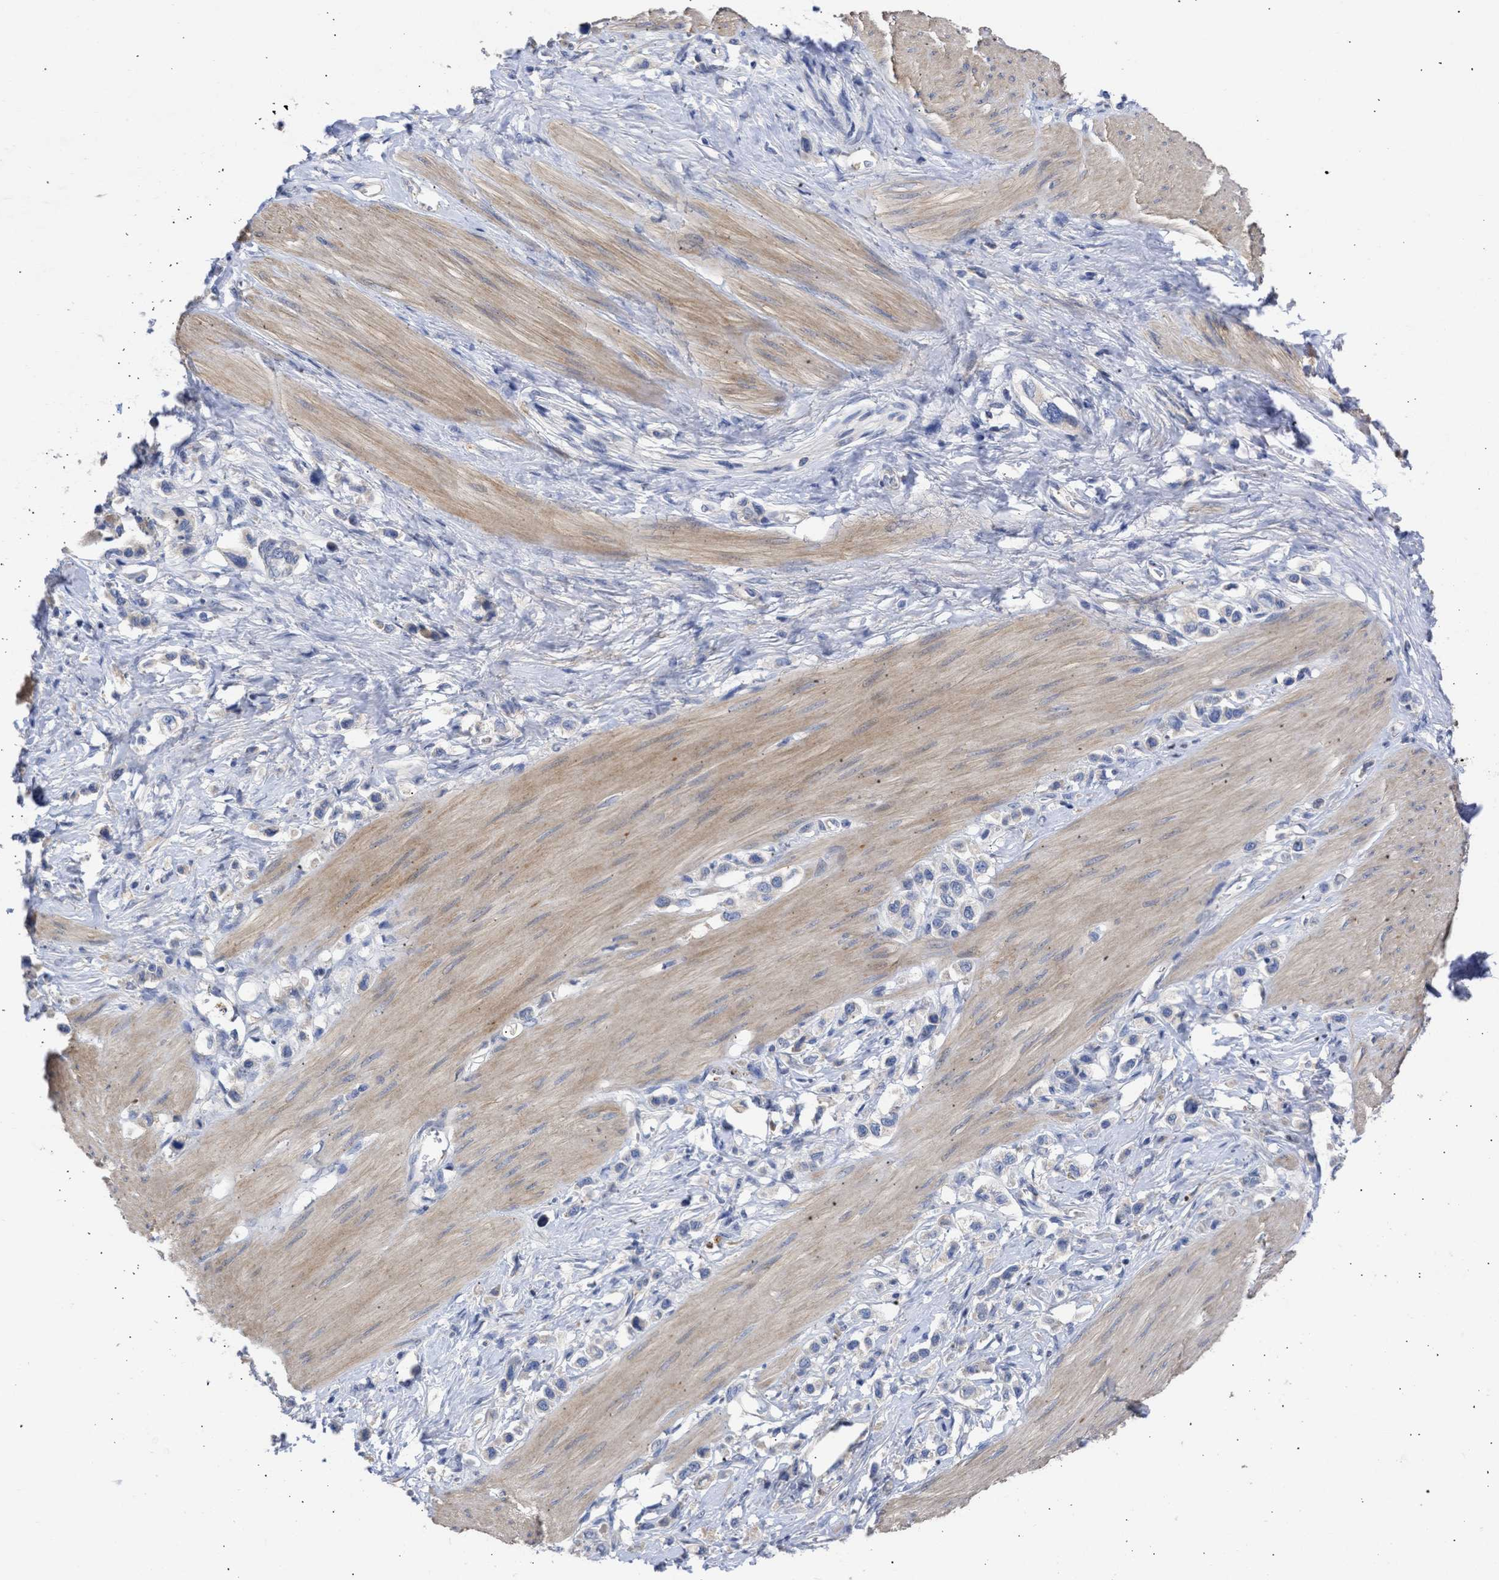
{"staining": {"intensity": "negative", "quantity": "none", "location": "none"}, "tissue": "stomach cancer", "cell_type": "Tumor cells", "image_type": "cancer", "snomed": [{"axis": "morphology", "description": "Adenocarcinoma, NOS"}, {"axis": "topography", "description": "Stomach"}], "caption": "Tumor cells are negative for protein expression in human stomach adenocarcinoma.", "gene": "ARHGEF4", "patient": {"sex": "female", "age": 65}}